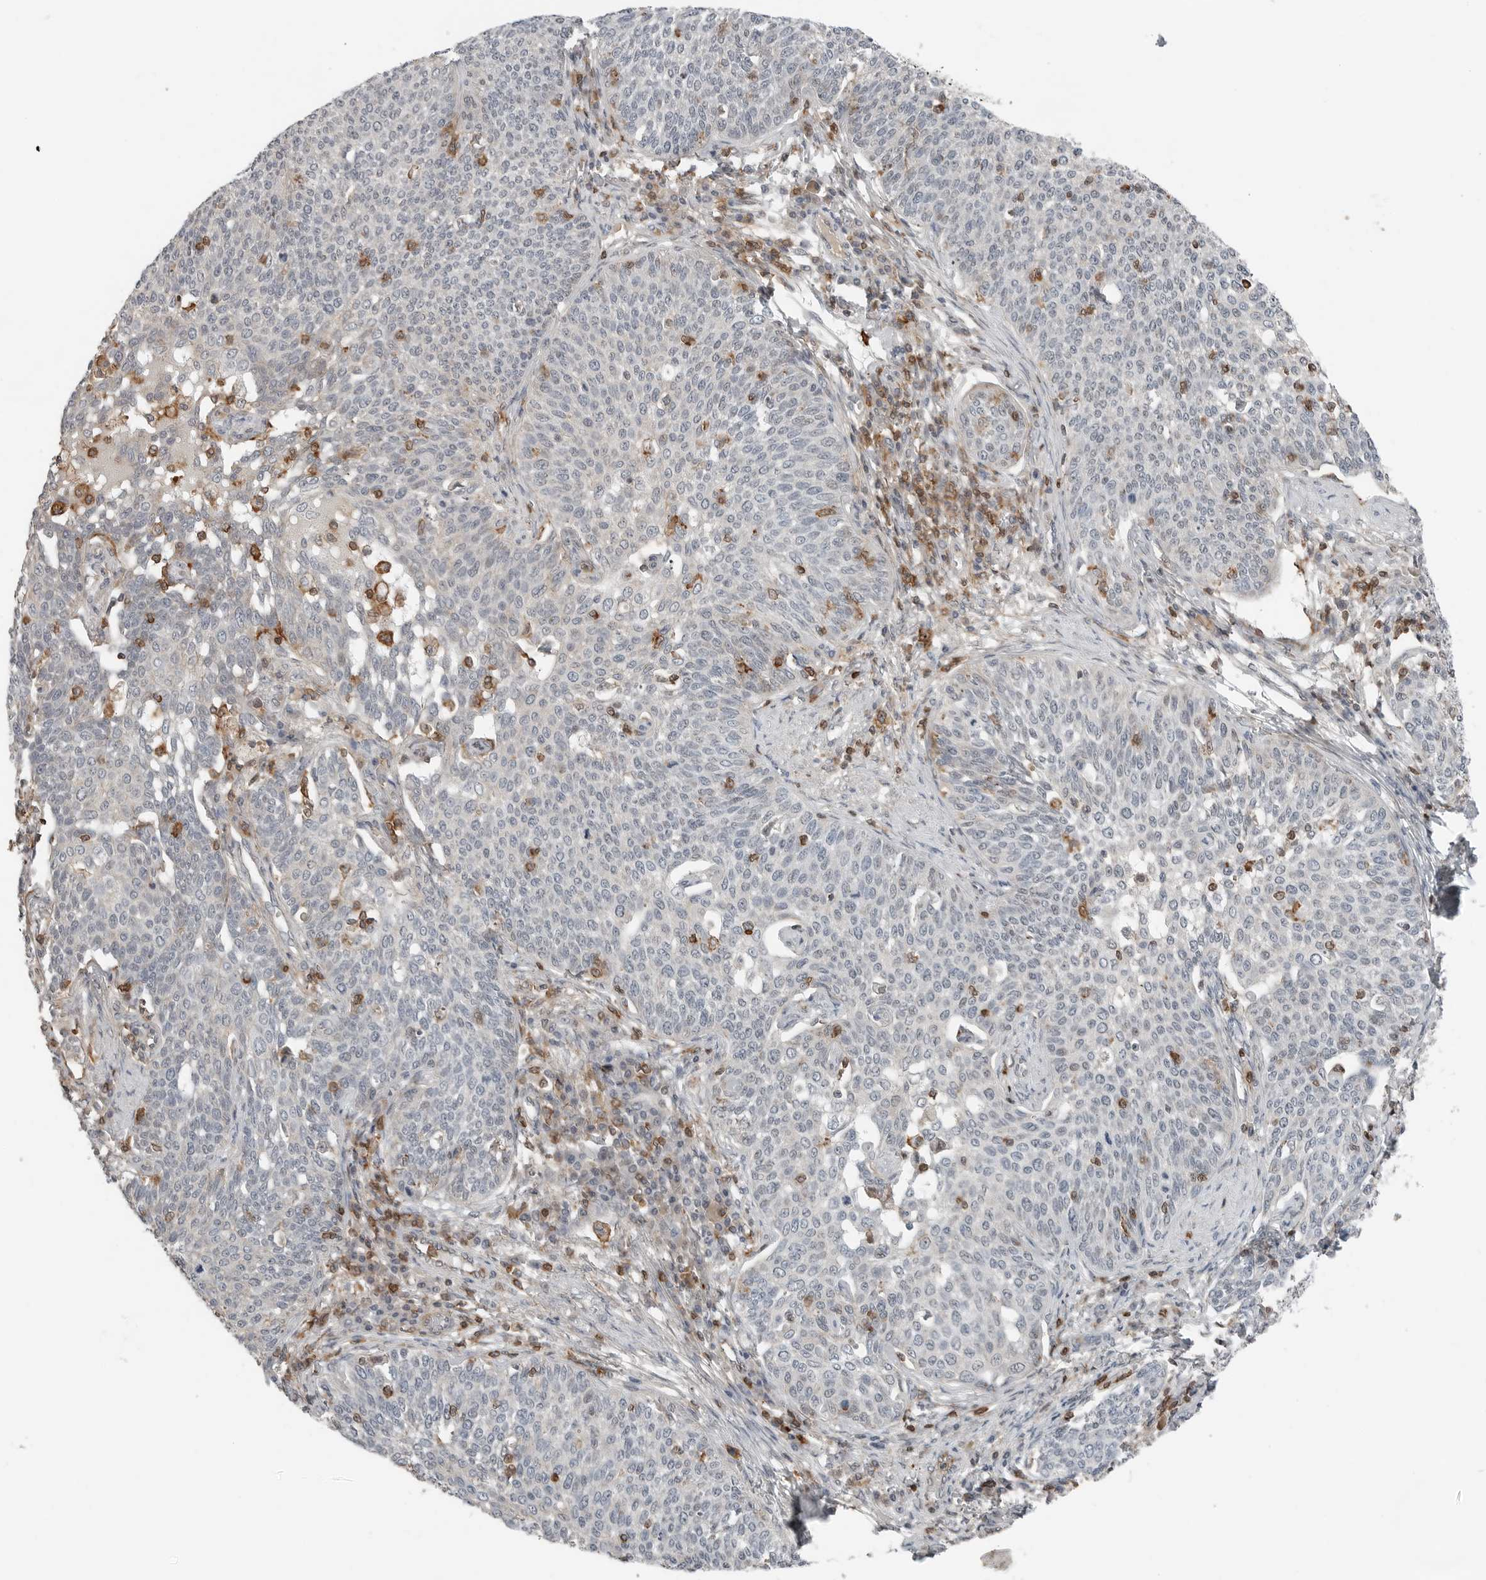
{"staining": {"intensity": "negative", "quantity": "none", "location": "none"}, "tissue": "cervical cancer", "cell_type": "Tumor cells", "image_type": "cancer", "snomed": [{"axis": "morphology", "description": "Squamous cell carcinoma, NOS"}, {"axis": "topography", "description": "Cervix"}], "caption": "Tumor cells show no significant protein positivity in cervical cancer (squamous cell carcinoma). (DAB (3,3'-diaminobenzidine) IHC with hematoxylin counter stain).", "gene": "LEFTY2", "patient": {"sex": "female", "age": 34}}